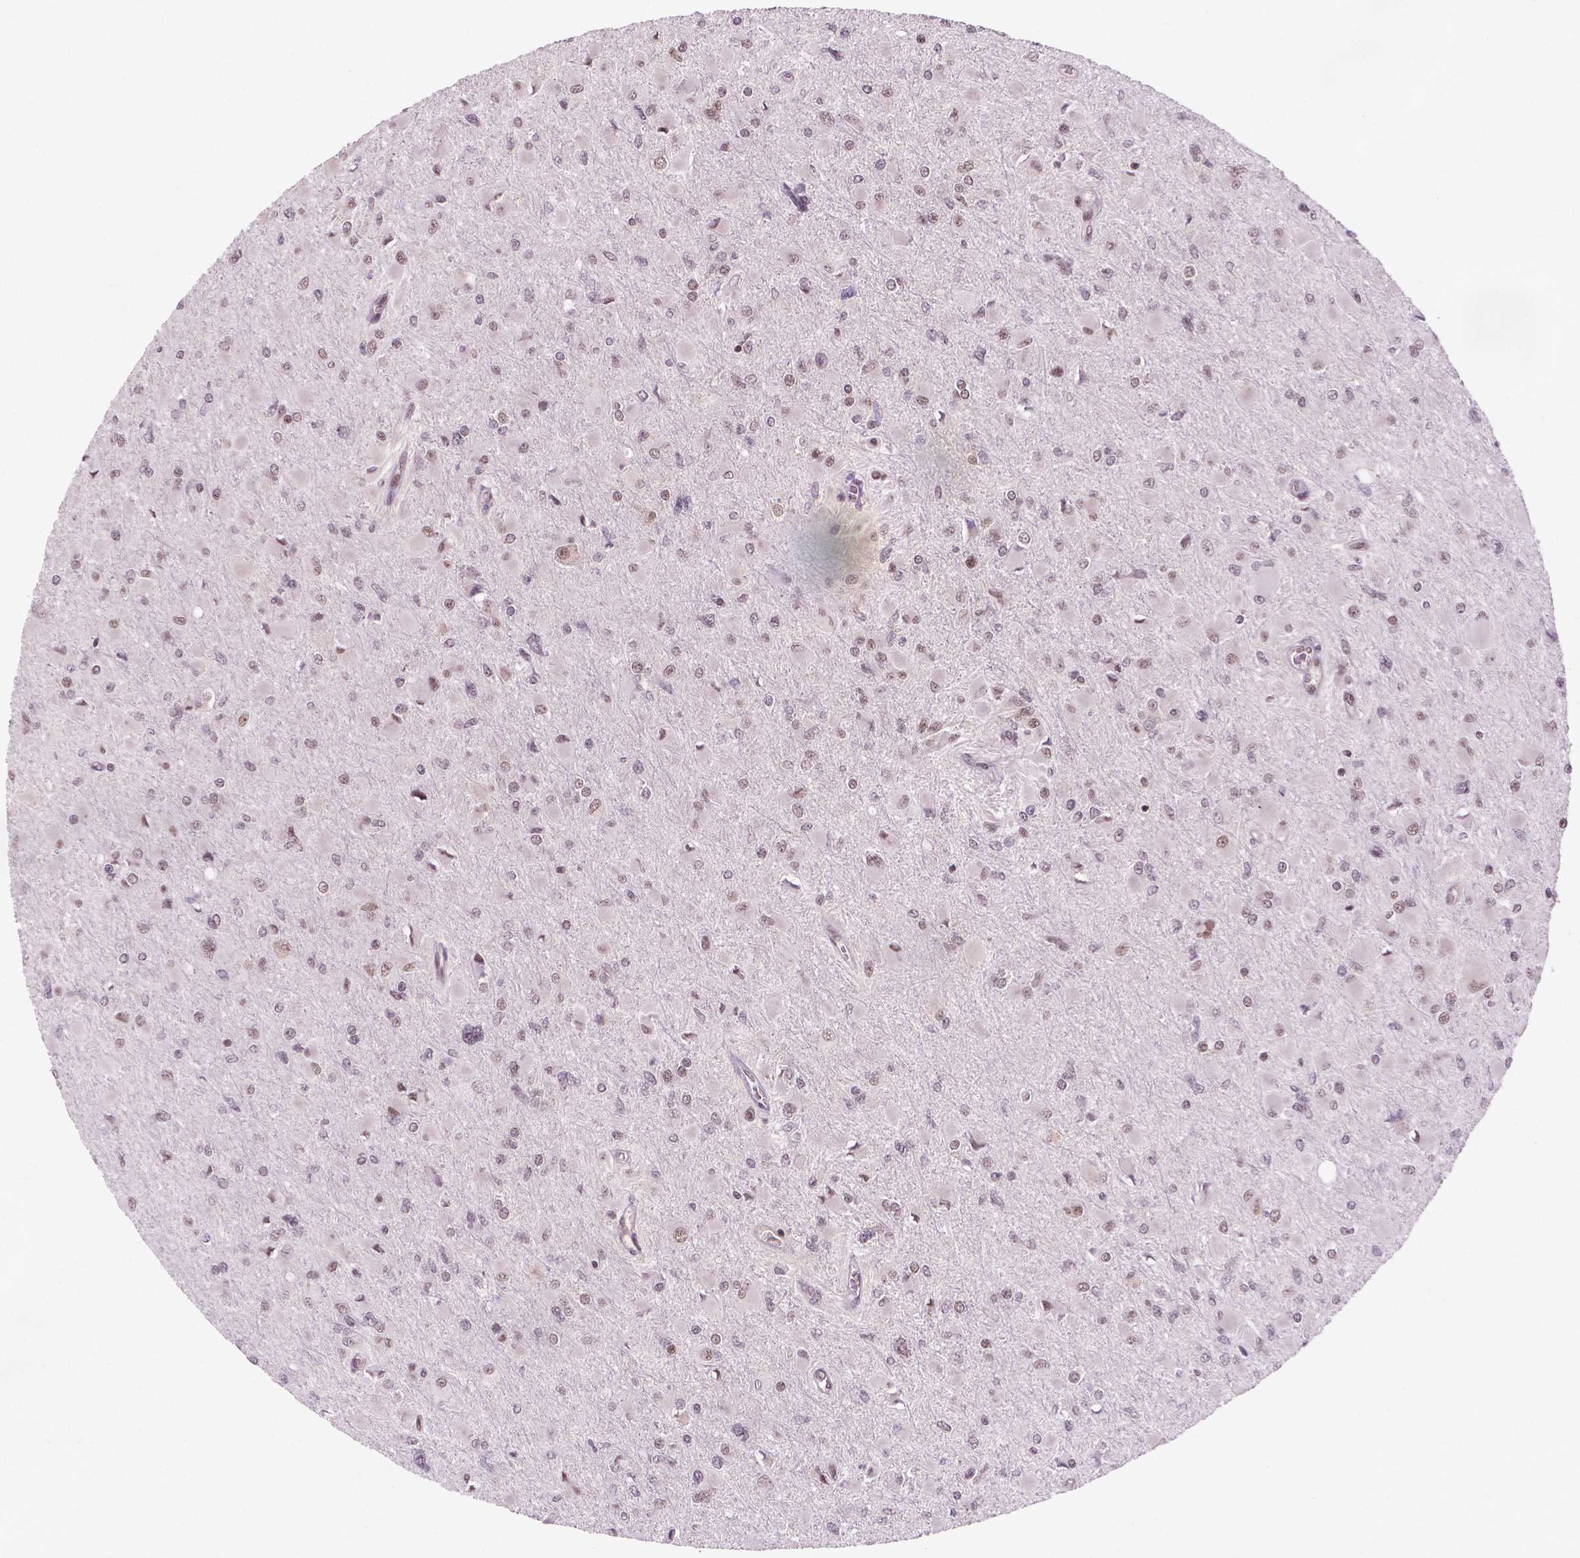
{"staining": {"intensity": "moderate", "quantity": "25%-75%", "location": "nuclear"}, "tissue": "glioma", "cell_type": "Tumor cells", "image_type": "cancer", "snomed": [{"axis": "morphology", "description": "Glioma, malignant, High grade"}, {"axis": "topography", "description": "Cerebral cortex"}], "caption": "Immunohistochemistry (IHC) (DAB (3,3'-diaminobenzidine)) staining of human glioma exhibits moderate nuclear protein positivity in approximately 25%-75% of tumor cells.", "gene": "PER2", "patient": {"sex": "female", "age": 36}}